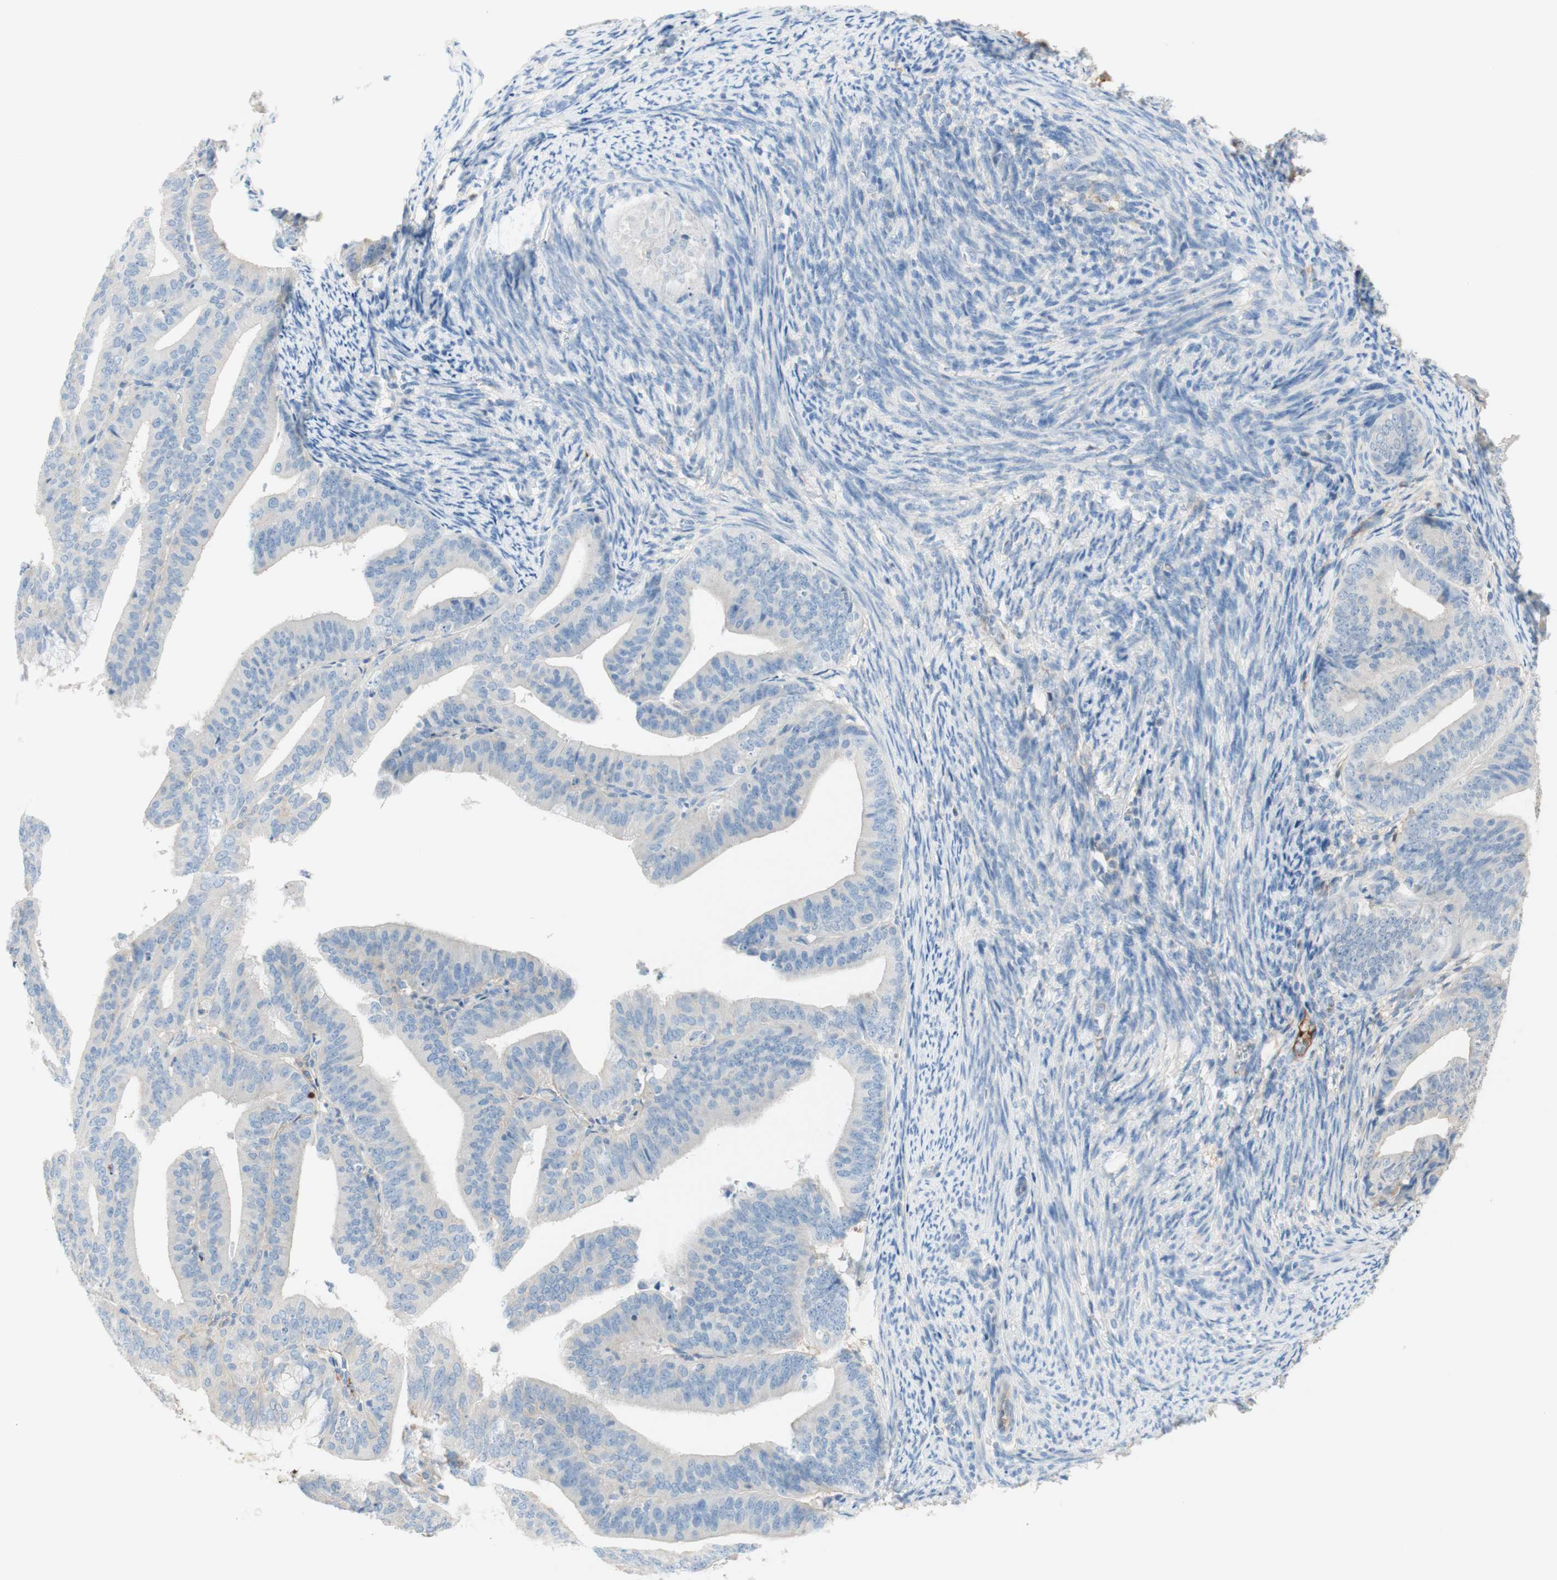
{"staining": {"intensity": "weak", "quantity": "<25%", "location": "cytoplasmic/membranous"}, "tissue": "endometrial cancer", "cell_type": "Tumor cells", "image_type": "cancer", "snomed": [{"axis": "morphology", "description": "Adenocarcinoma, NOS"}, {"axis": "topography", "description": "Endometrium"}], "caption": "This is an immunohistochemistry image of adenocarcinoma (endometrial). There is no positivity in tumor cells.", "gene": "KNG1", "patient": {"sex": "female", "age": 63}}